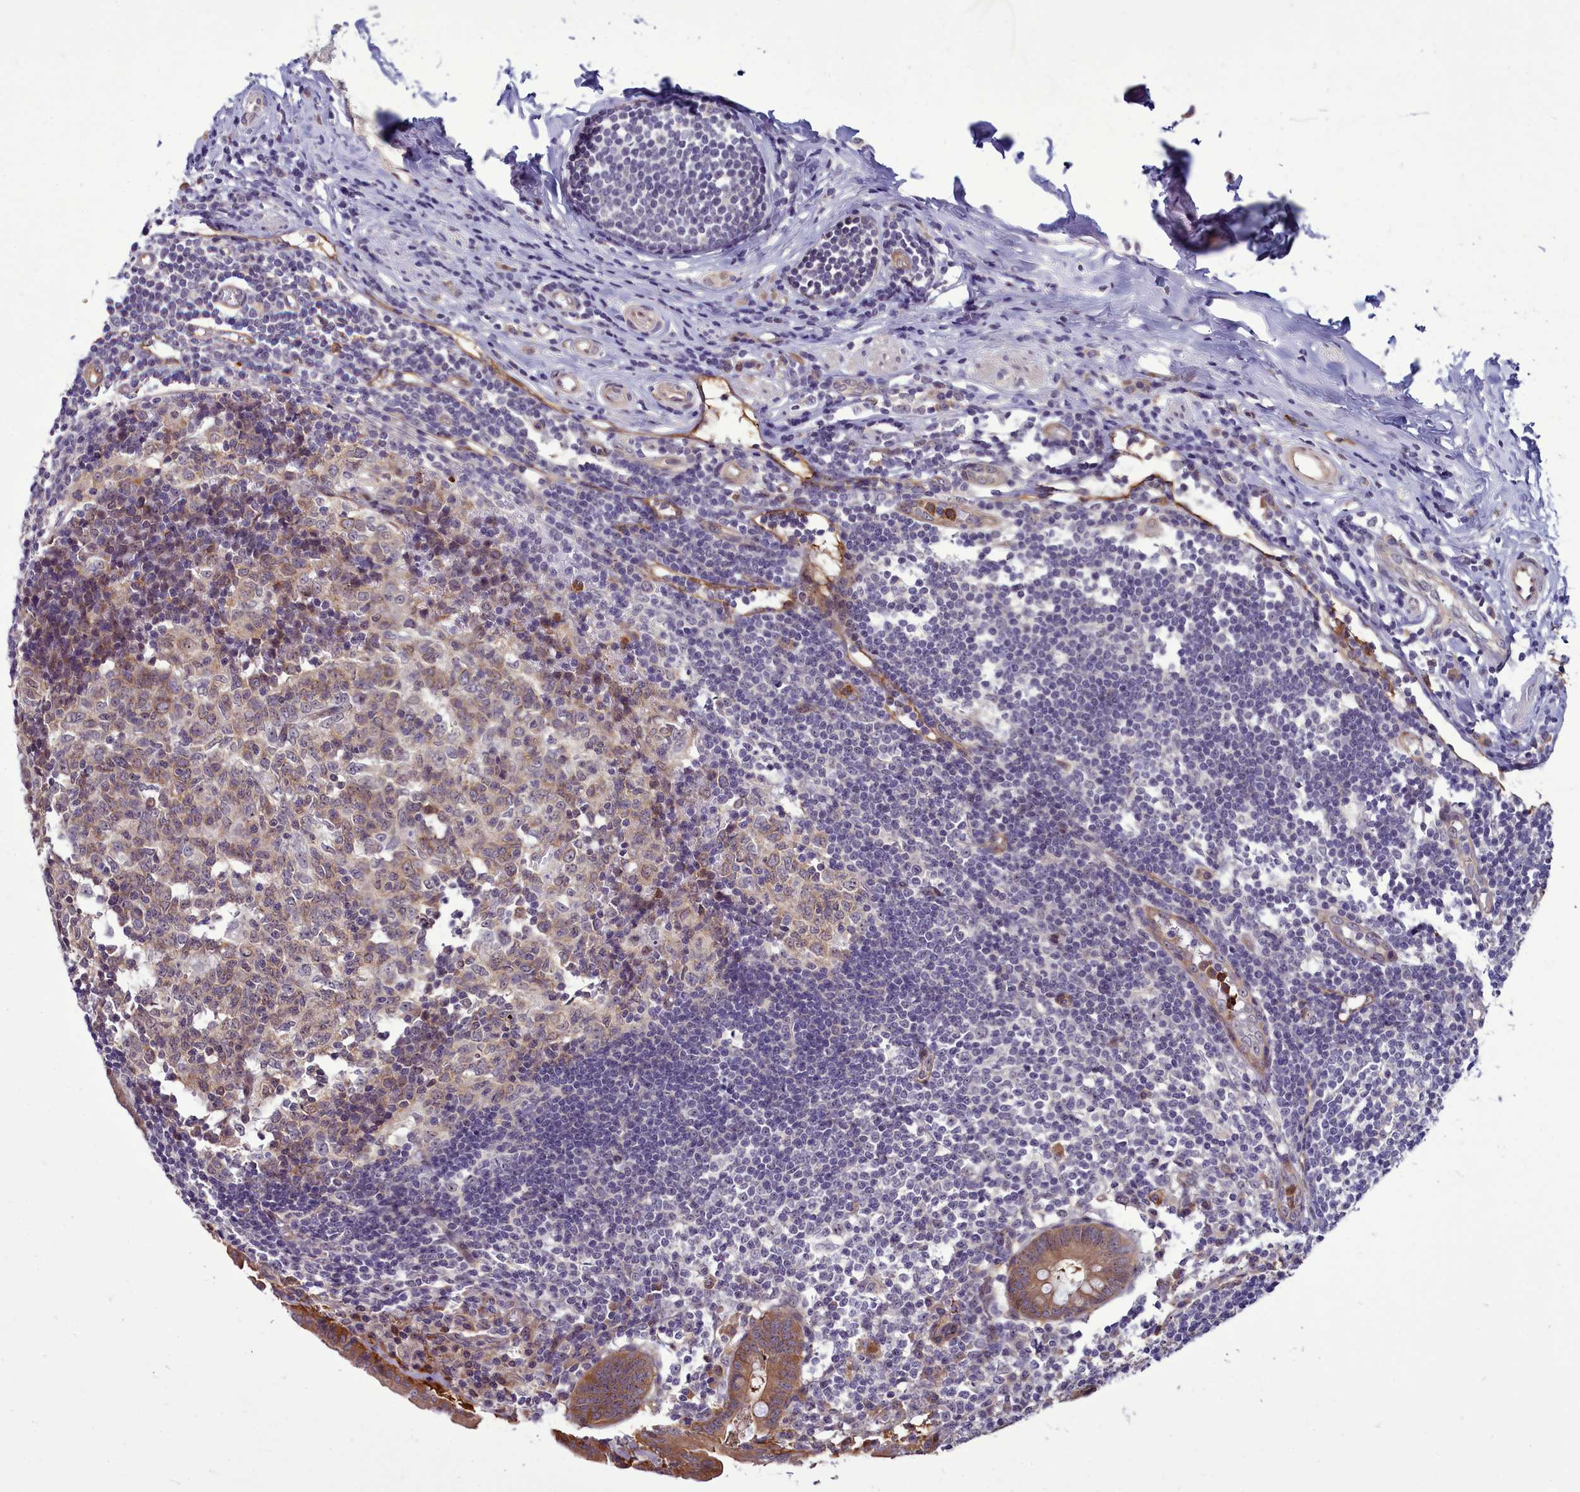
{"staining": {"intensity": "moderate", "quantity": ">75%", "location": "cytoplasmic/membranous"}, "tissue": "appendix", "cell_type": "Glandular cells", "image_type": "normal", "snomed": [{"axis": "morphology", "description": "Normal tissue, NOS"}, {"axis": "topography", "description": "Appendix"}], "caption": "Brown immunohistochemical staining in unremarkable appendix demonstrates moderate cytoplasmic/membranous staining in about >75% of glandular cells. (DAB (3,3'-diaminobenzidine) = brown stain, brightfield microscopy at high magnification).", "gene": "BCAR1", "patient": {"sex": "female", "age": 54}}